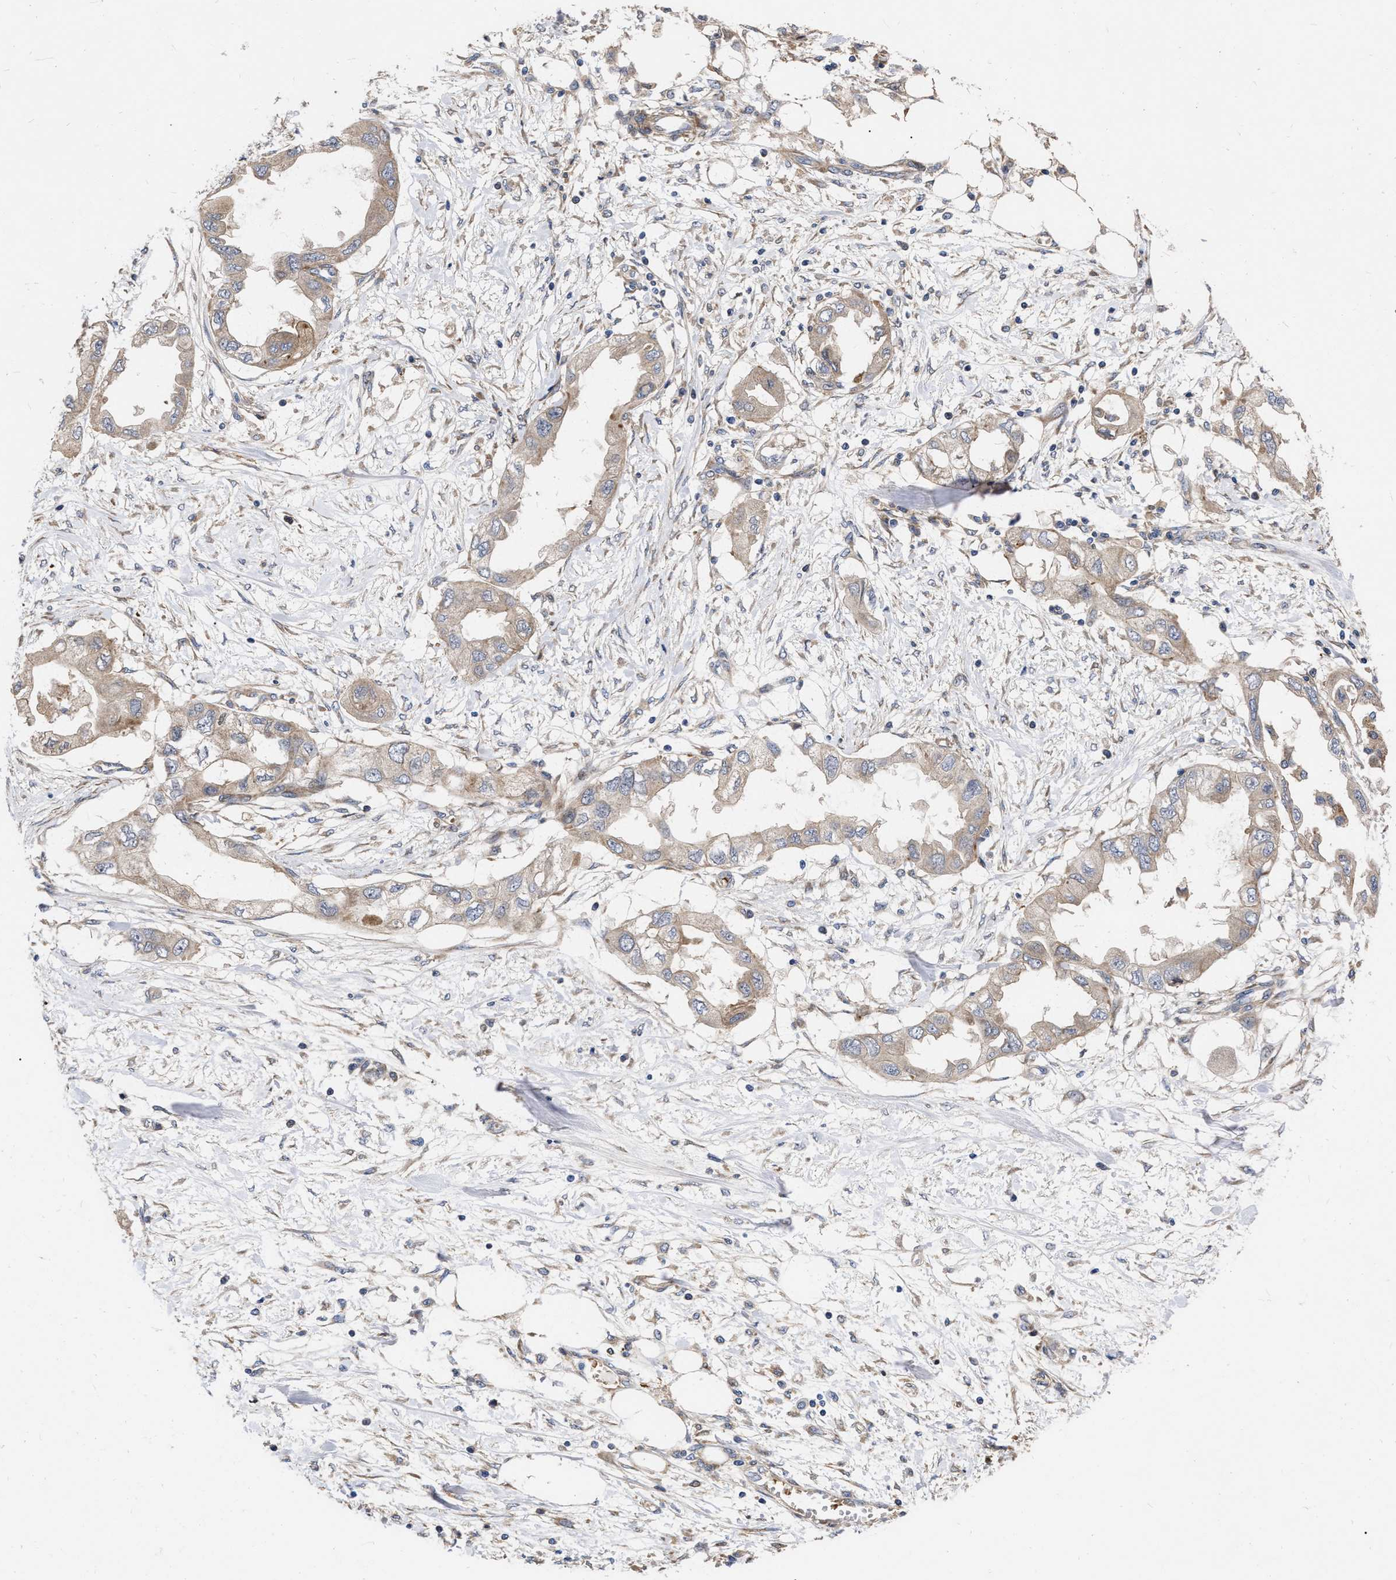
{"staining": {"intensity": "weak", "quantity": "25%-75%", "location": "cytoplasmic/membranous"}, "tissue": "endometrial cancer", "cell_type": "Tumor cells", "image_type": "cancer", "snomed": [{"axis": "morphology", "description": "Adenocarcinoma, NOS"}, {"axis": "topography", "description": "Endometrium"}], "caption": "Adenocarcinoma (endometrial) was stained to show a protein in brown. There is low levels of weak cytoplasmic/membranous positivity in approximately 25%-75% of tumor cells.", "gene": "MLST8", "patient": {"sex": "female", "age": 67}}